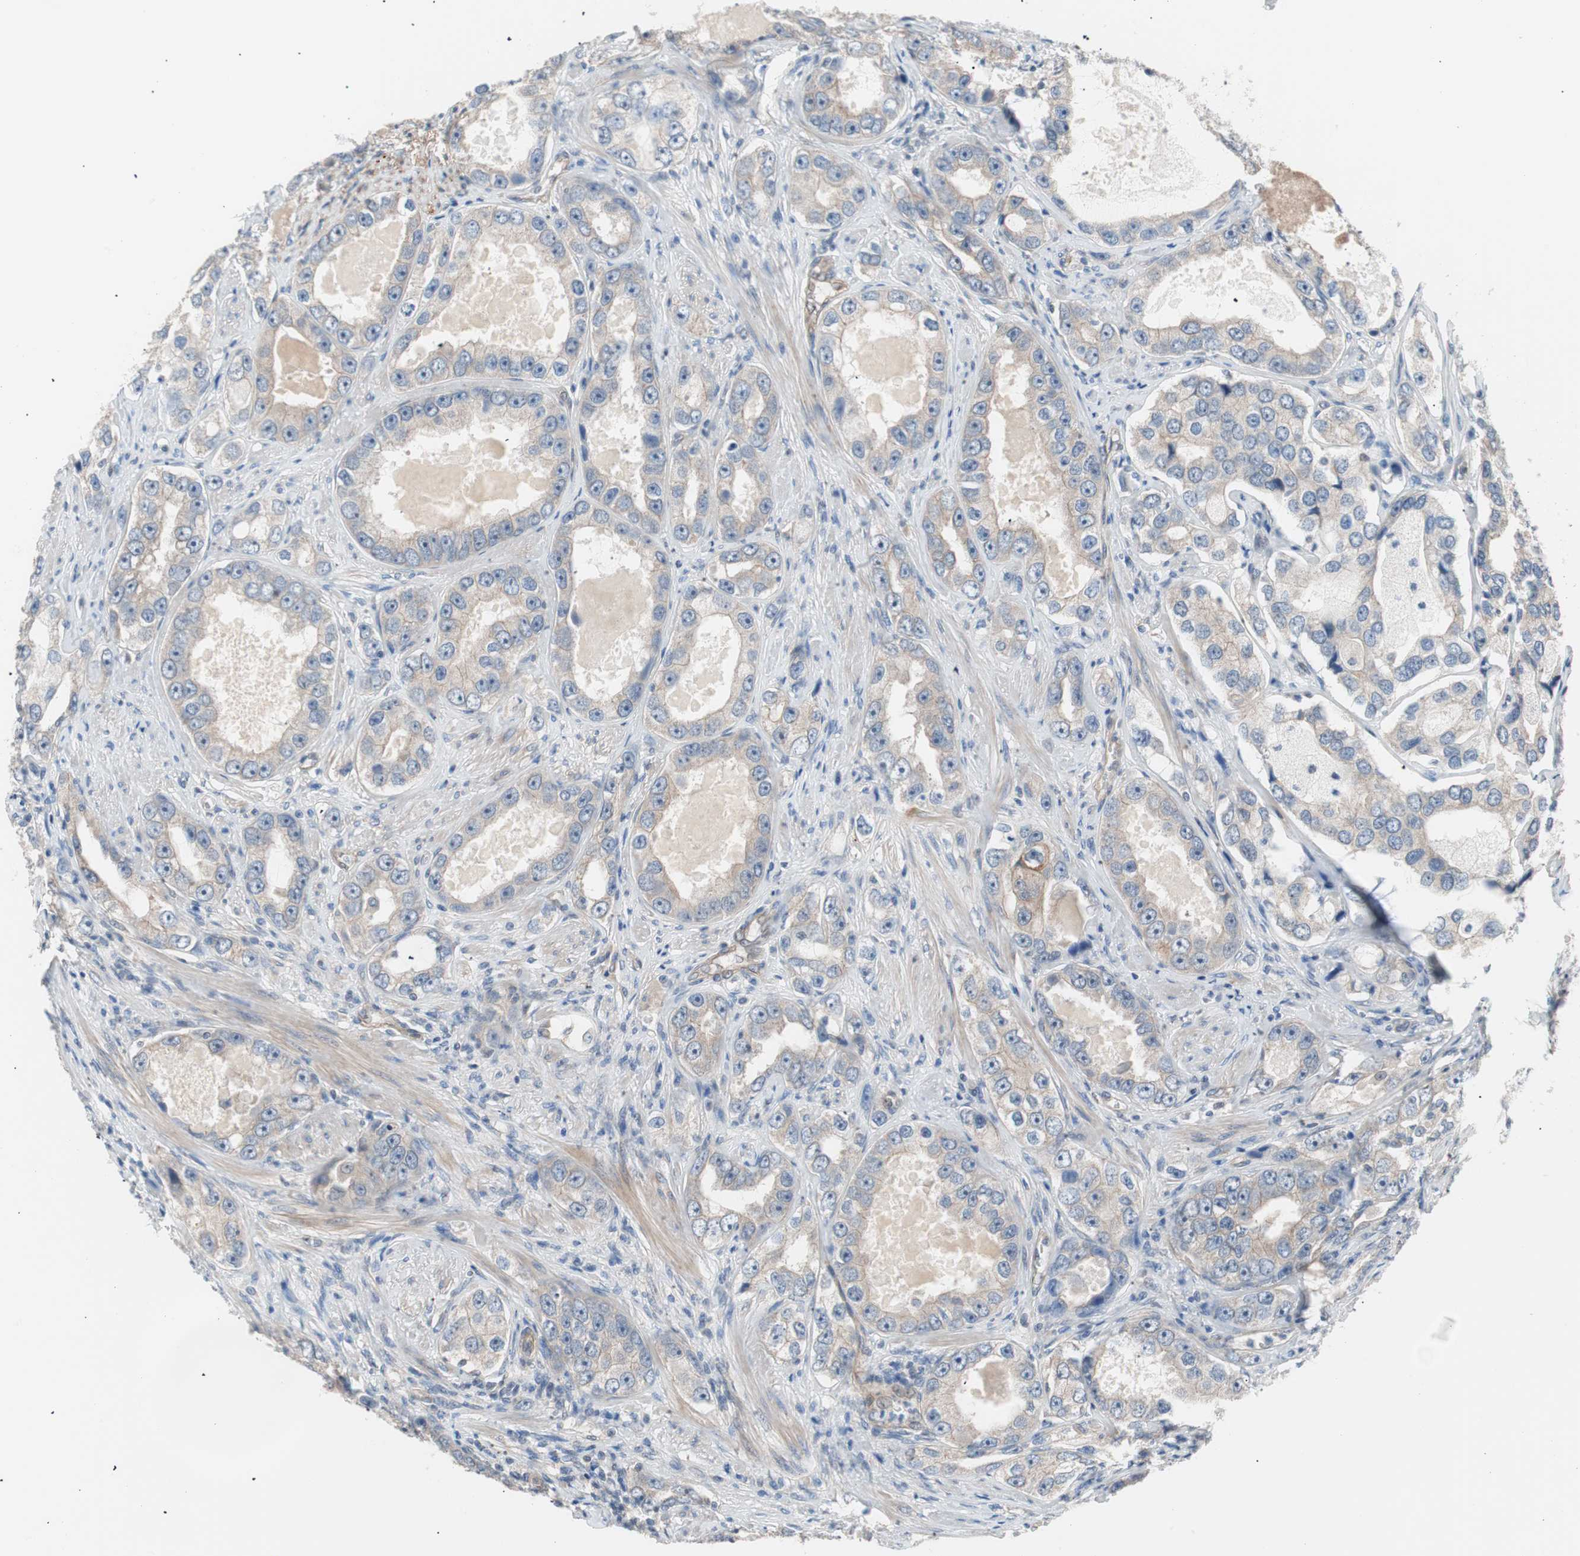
{"staining": {"intensity": "weak", "quantity": "<25%", "location": "cytoplasmic/membranous"}, "tissue": "prostate cancer", "cell_type": "Tumor cells", "image_type": "cancer", "snomed": [{"axis": "morphology", "description": "Adenocarcinoma, High grade"}, {"axis": "topography", "description": "Prostate"}], "caption": "High-grade adenocarcinoma (prostate) was stained to show a protein in brown. There is no significant expression in tumor cells.", "gene": "SMG1", "patient": {"sex": "male", "age": 63}}